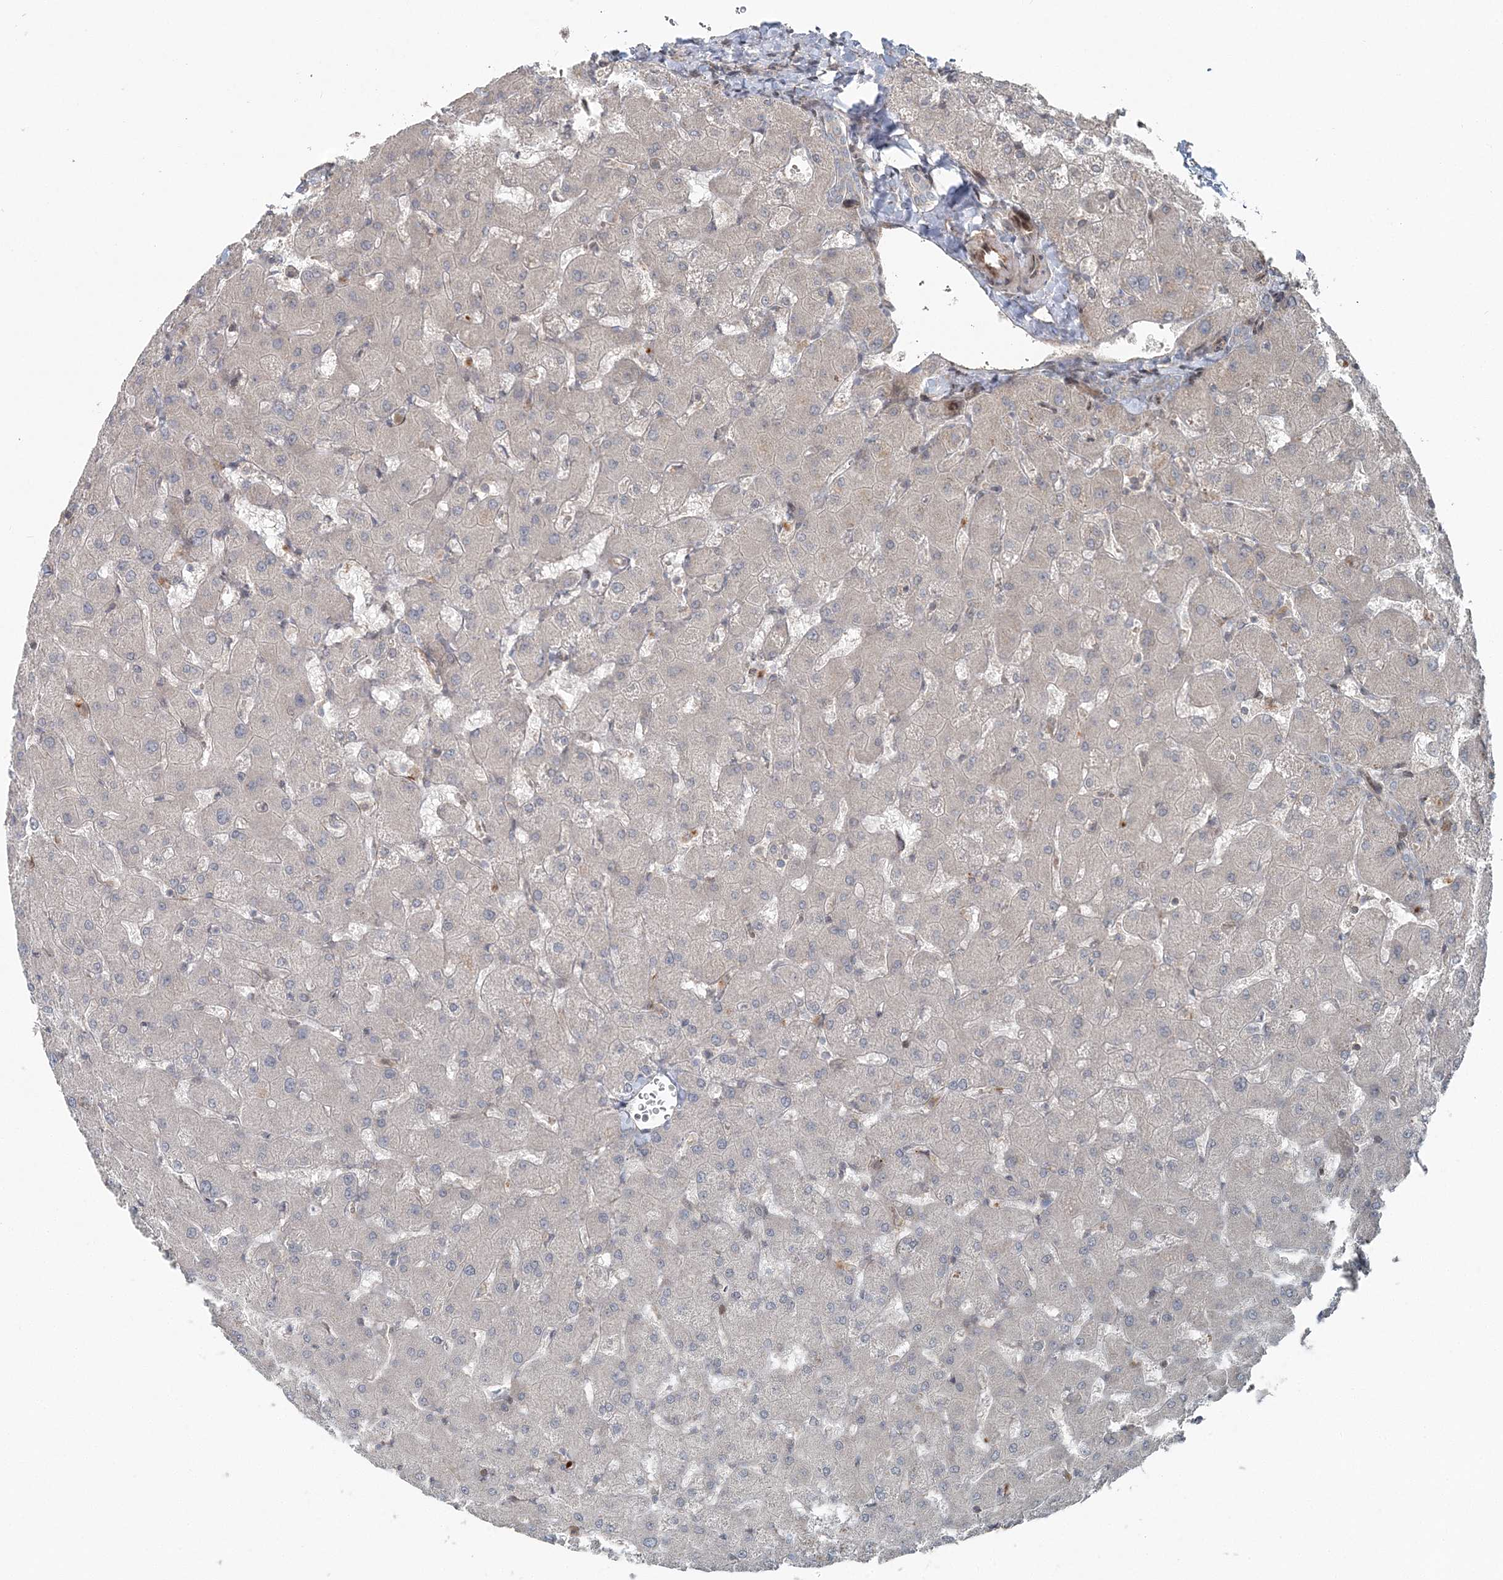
{"staining": {"intensity": "negative", "quantity": "none", "location": "none"}, "tissue": "liver", "cell_type": "Cholangiocytes", "image_type": "normal", "snomed": [{"axis": "morphology", "description": "Normal tissue, NOS"}, {"axis": "topography", "description": "Liver"}], "caption": "This image is of benign liver stained with immunohistochemistry to label a protein in brown with the nuclei are counter-stained blue. There is no positivity in cholangiocytes. (Stains: DAB immunohistochemistry with hematoxylin counter stain, Microscopy: brightfield microscopy at high magnification).", "gene": "FBXL17", "patient": {"sex": "female", "age": 63}}